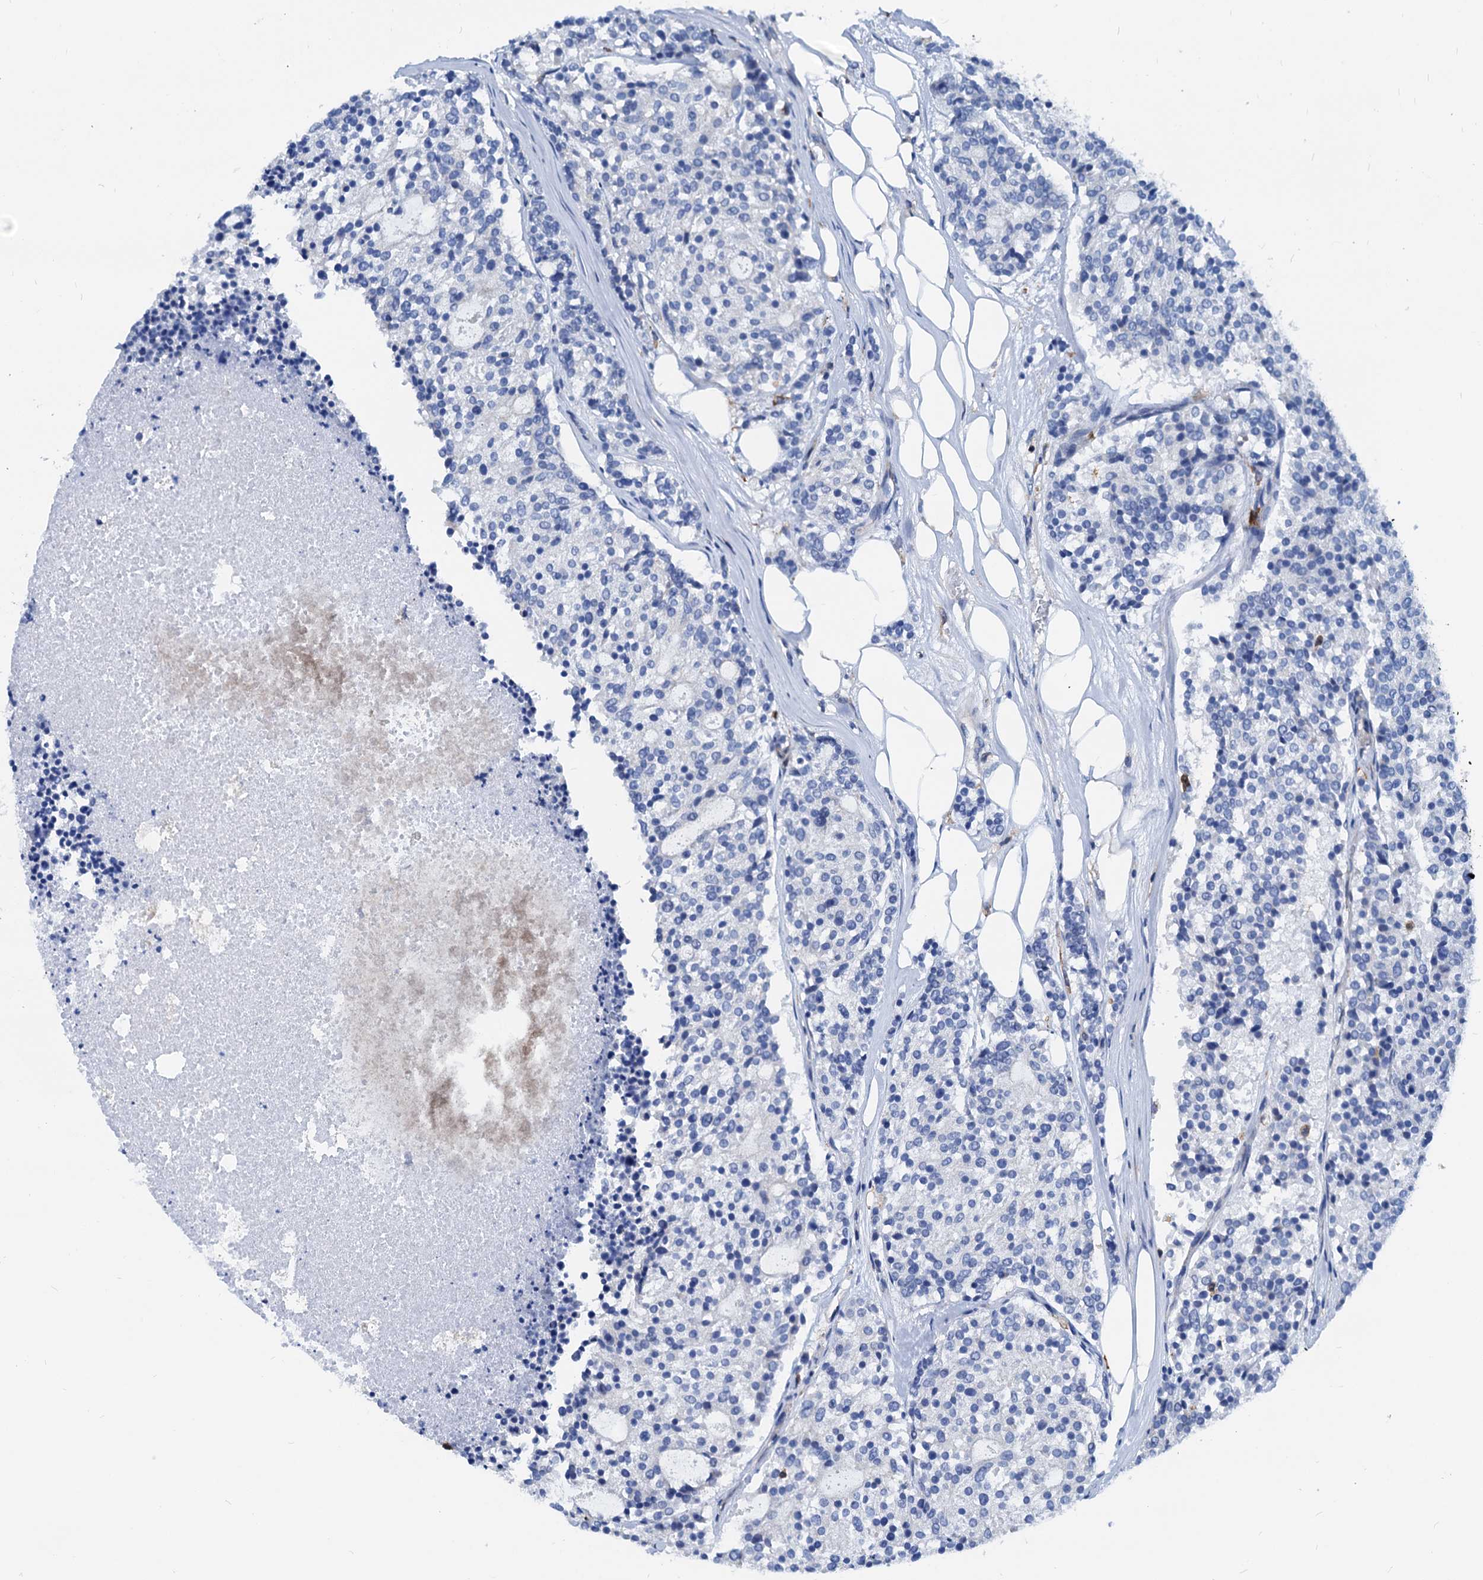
{"staining": {"intensity": "negative", "quantity": "none", "location": "none"}, "tissue": "carcinoid", "cell_type": "Tumor cells", "image_type": "cancer", "snomed": [{"axis": "morphology", "description": "Carcinoid, malignant, NOS"}, {"axis": "topography", "description": "Pancreas"}], "caption": "Carcinoid (malignant) was stained to show a protein in brown. There is no significant positivity in tumor cells.", "gene": "LCP2", "patient": {"sex": "female", "age": 54}}